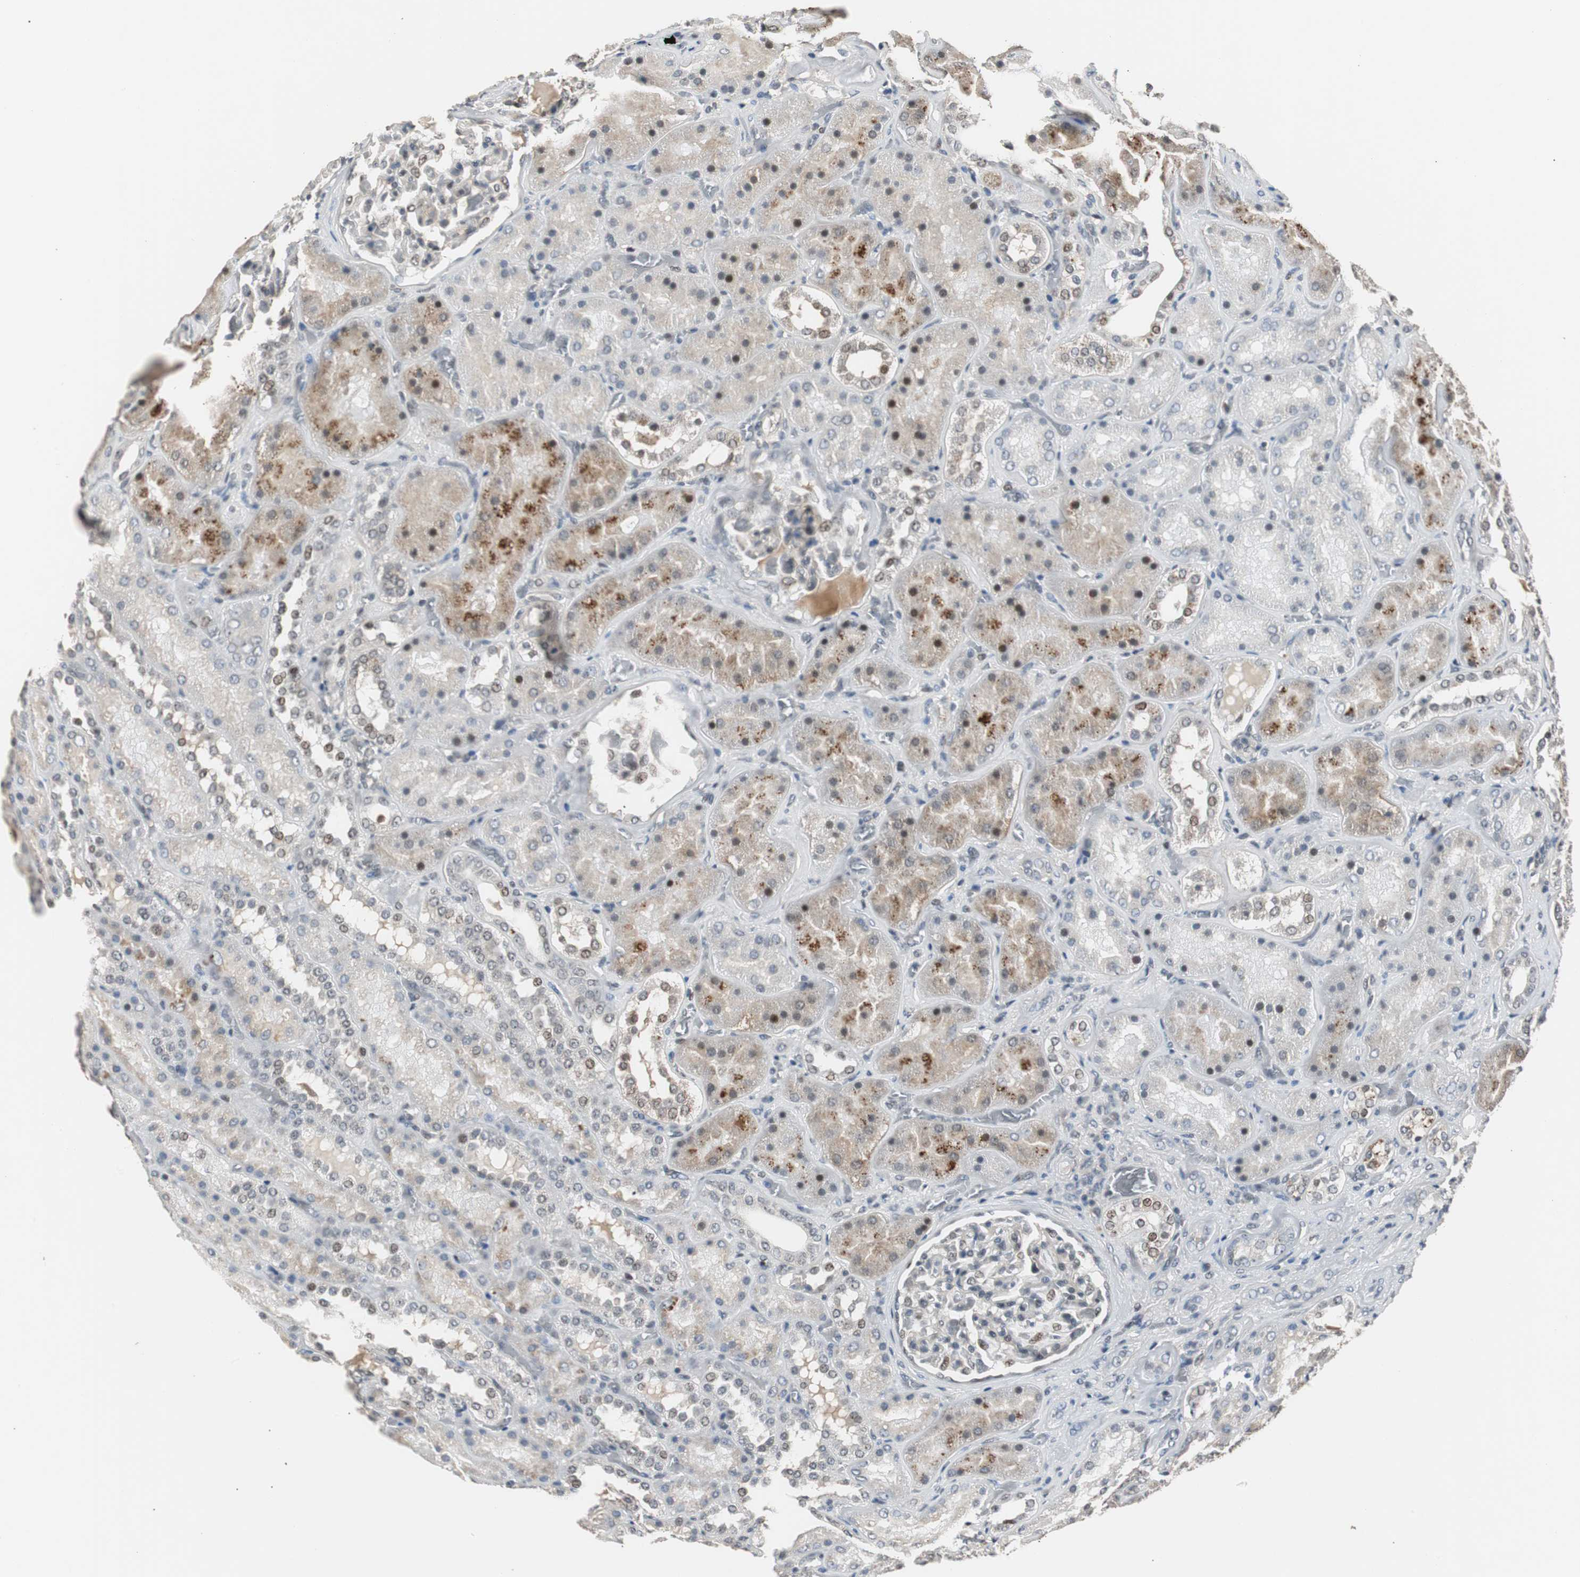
{"staining": {"intensity": "weak", "quantity": "25%-75%", "location": "cytoplasmic/membranous"}, "tissue": "kidney", "cell_type": "Cells in glomeruli", "image_type": "normal", "snomed": [{"axis": "morphology", "description": "Normal tissue, NOS"}, {"axis": "topography", "description": "Kidney"}], "caption": "This is a histology image of immunohistochemistry staining of benign kidney, which shows weak staining in the cytoplasmic/membranous of cells in glomeruli.", "gene": "ZMPSTE24", "patient": {"sex": "male", "age": 28}}